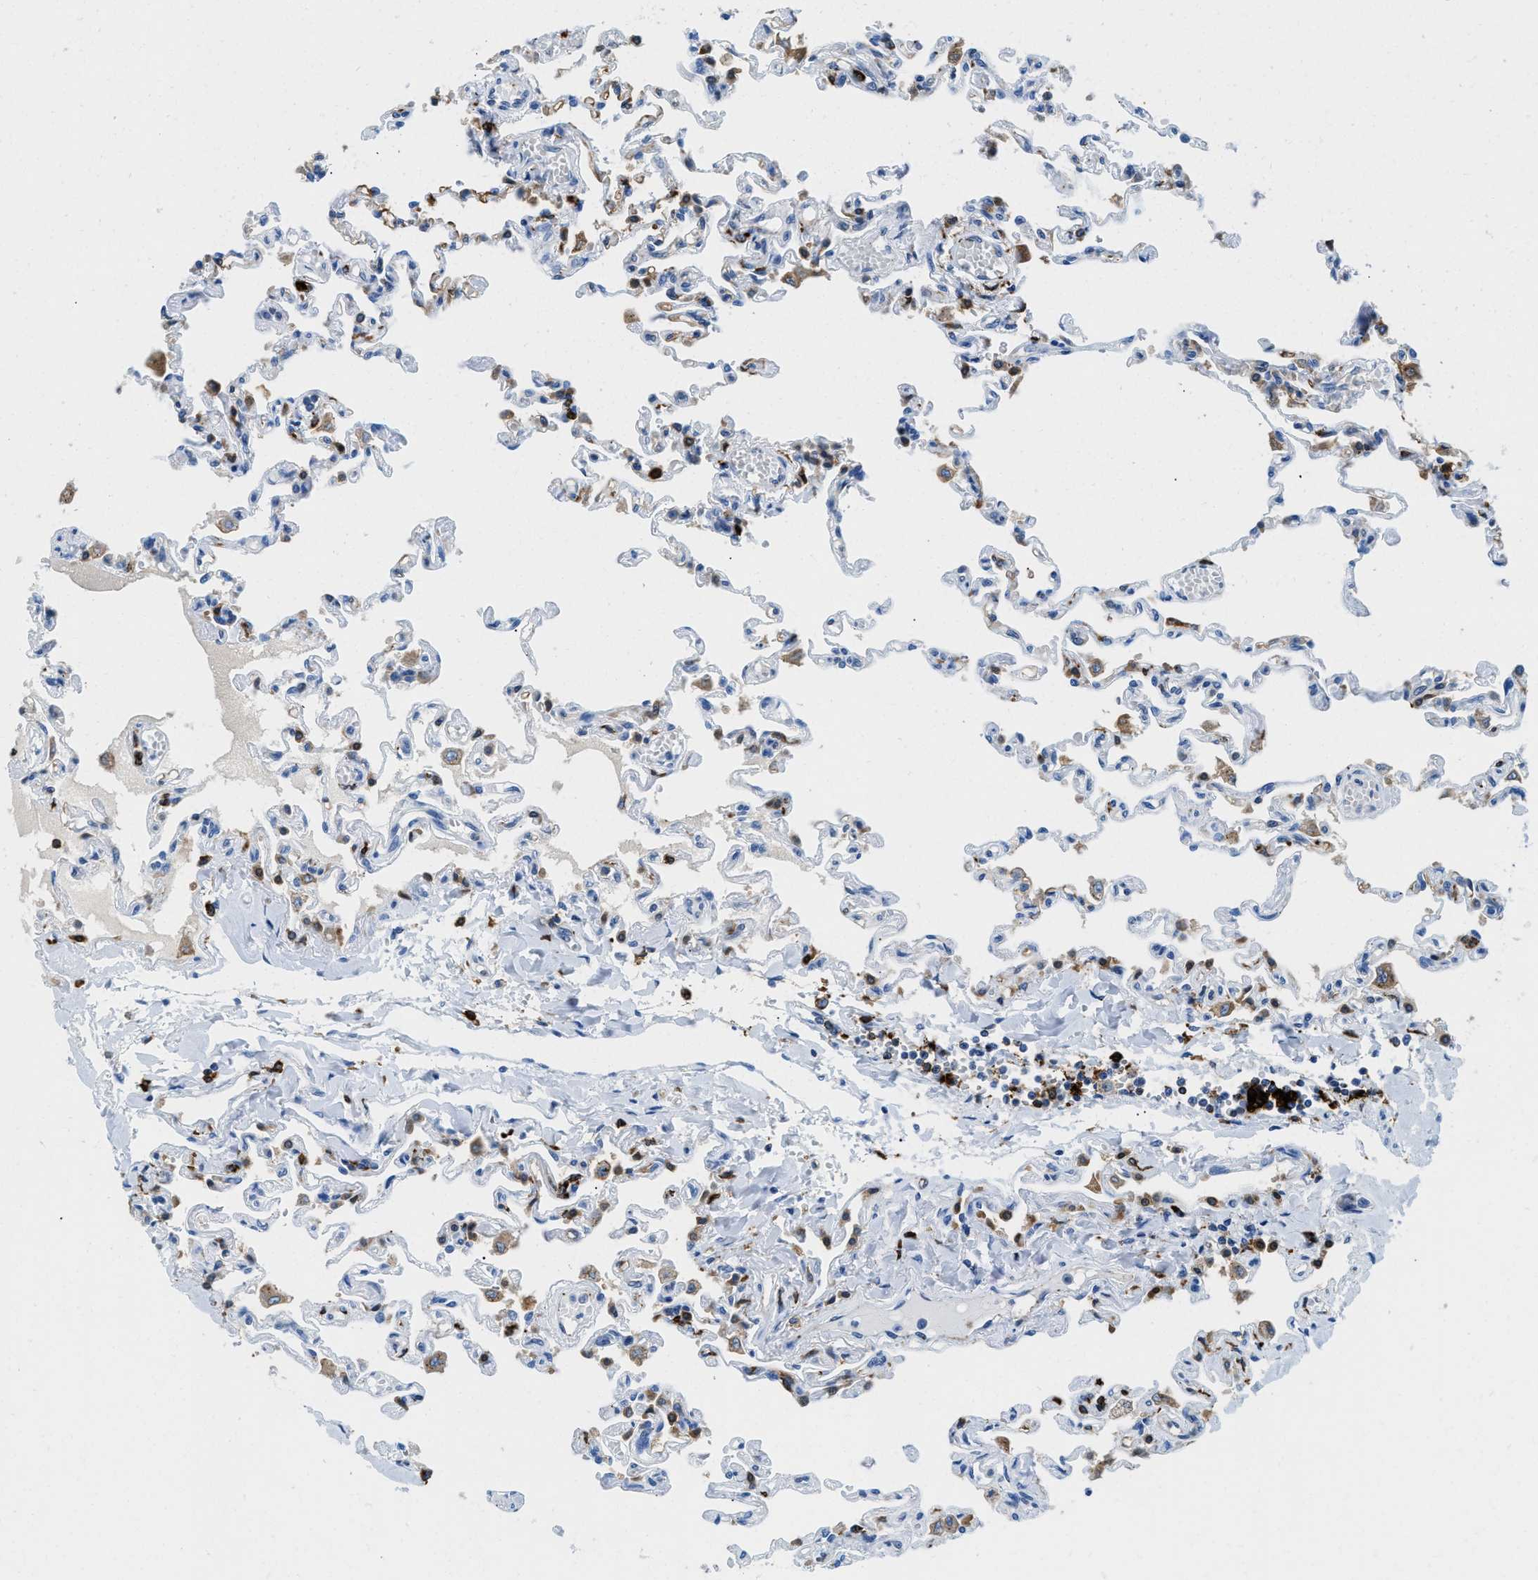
{"staining": {"intensity": "weak", "quantity": "<25%", "location": "cytoplasmic/membranous"}, "tissue": "lung", "cell_type": "Alveolar cells", "image_type": "normal", "snomed": [{"axis": "morphology", "description": "Normal tissue, NOS"}, {"axis": "topography", "description": "Lung"}], "caption": "High magnification brightfield microscopy of unremarkable lung stained with DAB (3,3'-diaminobenzidine) (brown) and counterstained with hematoxylin (blue): alveolar cells show no significant expression.", "gene": "CD226", "patient": {"sex": "male", "age": 21}}